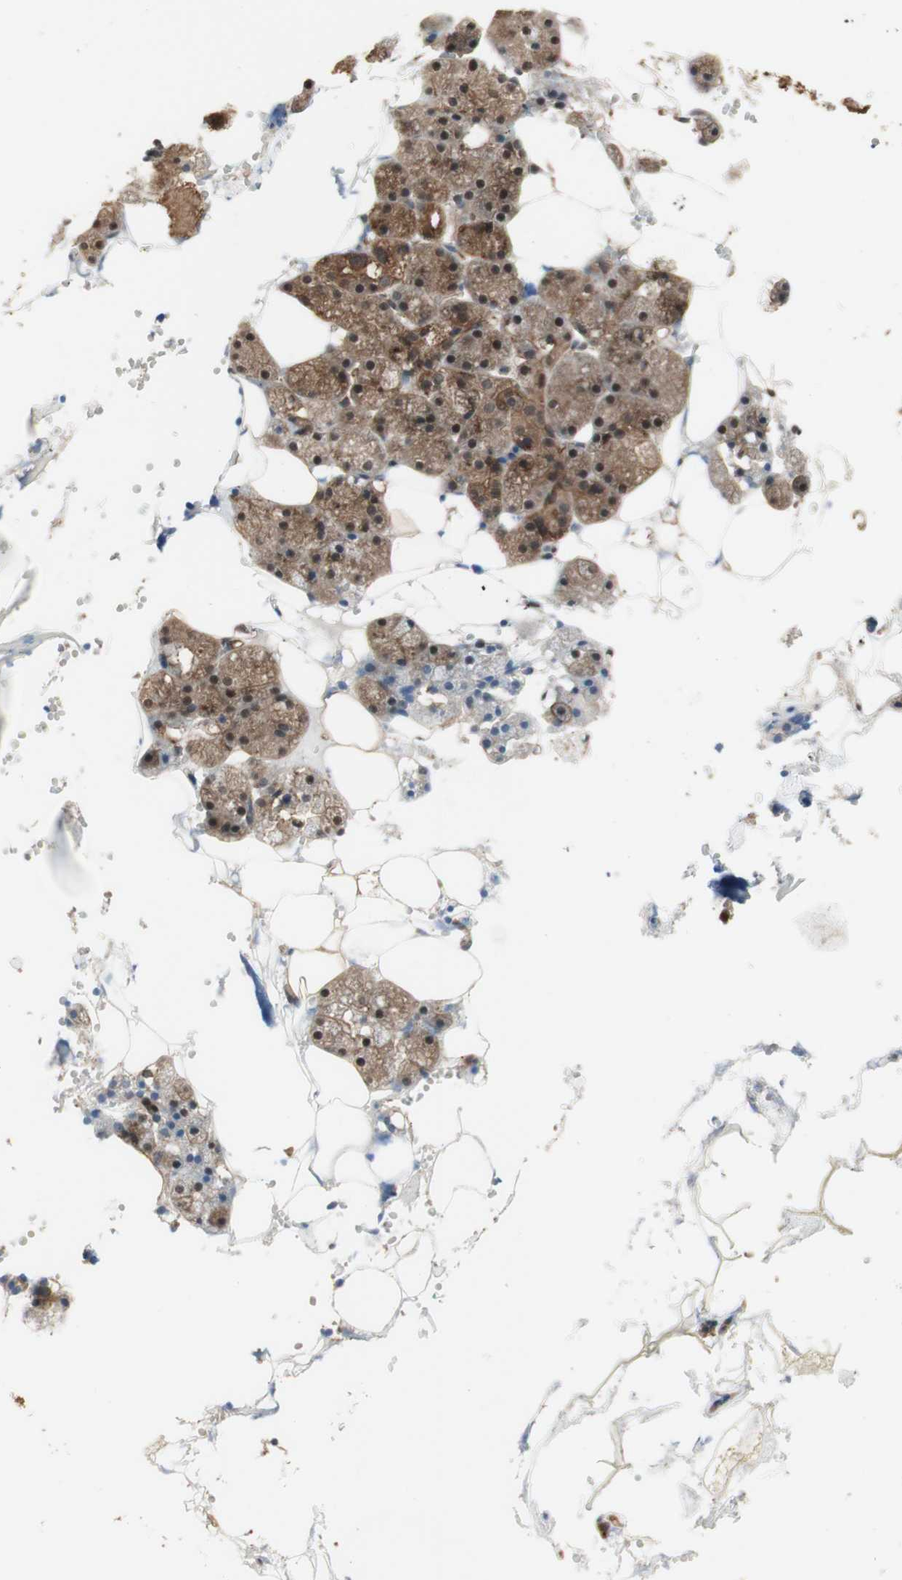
{"staining": {"intensity": "moderate", "quantity": ">75%", "location": "cytoplasmic/membranous"}, "tissue": "salivary gland", "cell_type": "Glandular cells", "image_type": "normal", "snomed": [{"axis": "morphology", "description": "Normal tissue, NOS"}, {"axis": "topography", "description": "Salivary gland"}], "caption": "Unremarkable salivary gland exhibits moderate cytoplasmic/membranous expression in approximately >75% of glandular cells, visualized by immunohistochemistry. Ihc stains the protein of interest in brown and the nuclei are stained blue.", "gene": "YWHAB", "patient": {"sex": "male", "age": 62}}